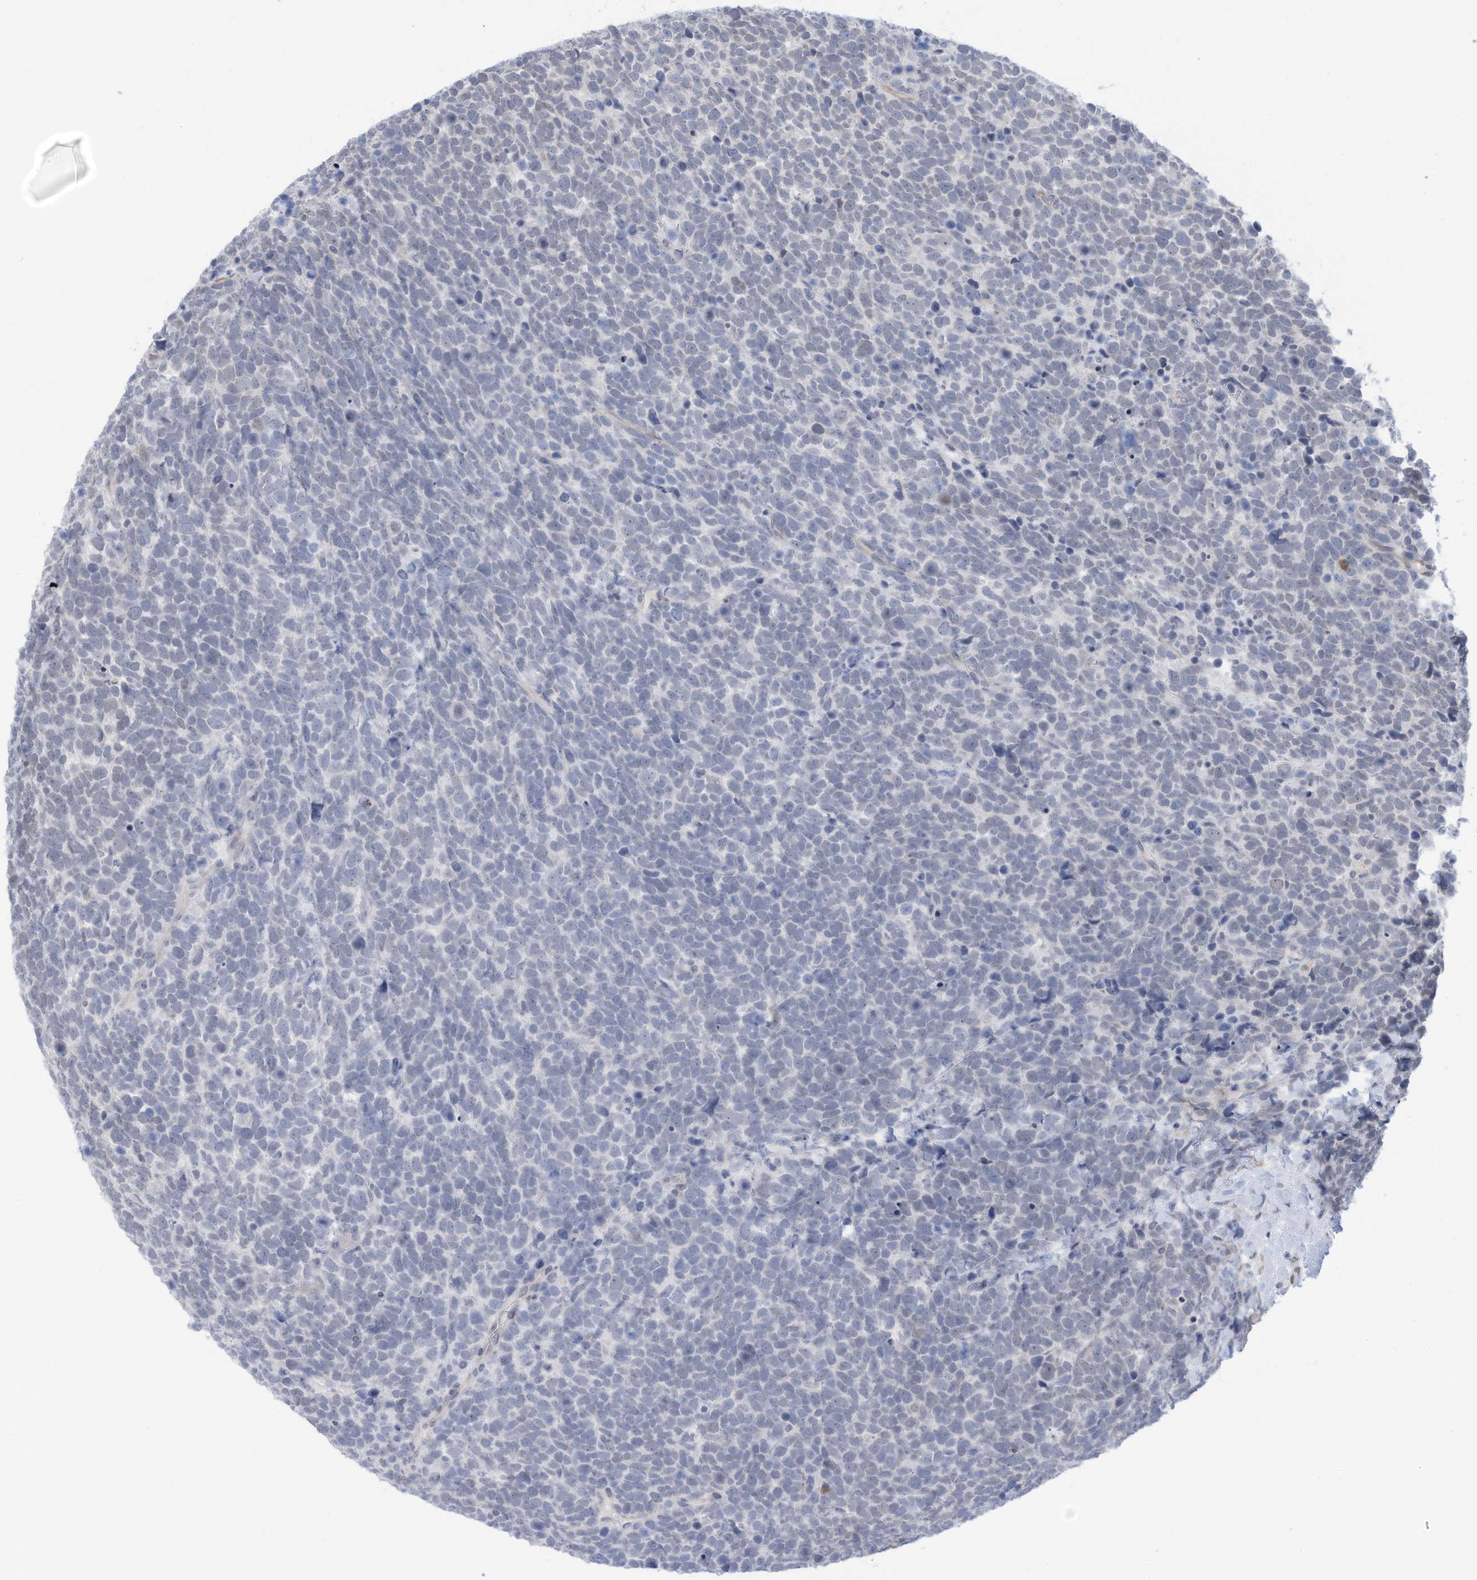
{"staining": {"intensity": "negative", "quantity": "none", "location": "none"}, "tissue": "urothelial cancer", "cell_type": "Tumor cells", "image_type": "cancer", "snomed": [{"axis": "morphology", "description": "Urothelial carcinoma, High grade"}, {"axis": "topography", "description": "Urinary bladder"}], "caption": "There is no significant staining in tumor cells of urothelial cancer. (DAB (3,3'-diaminobenzidine) IHC, high magnification).", "gene": "ZNF292", "patient": {"sex": "female", "age": 82}}